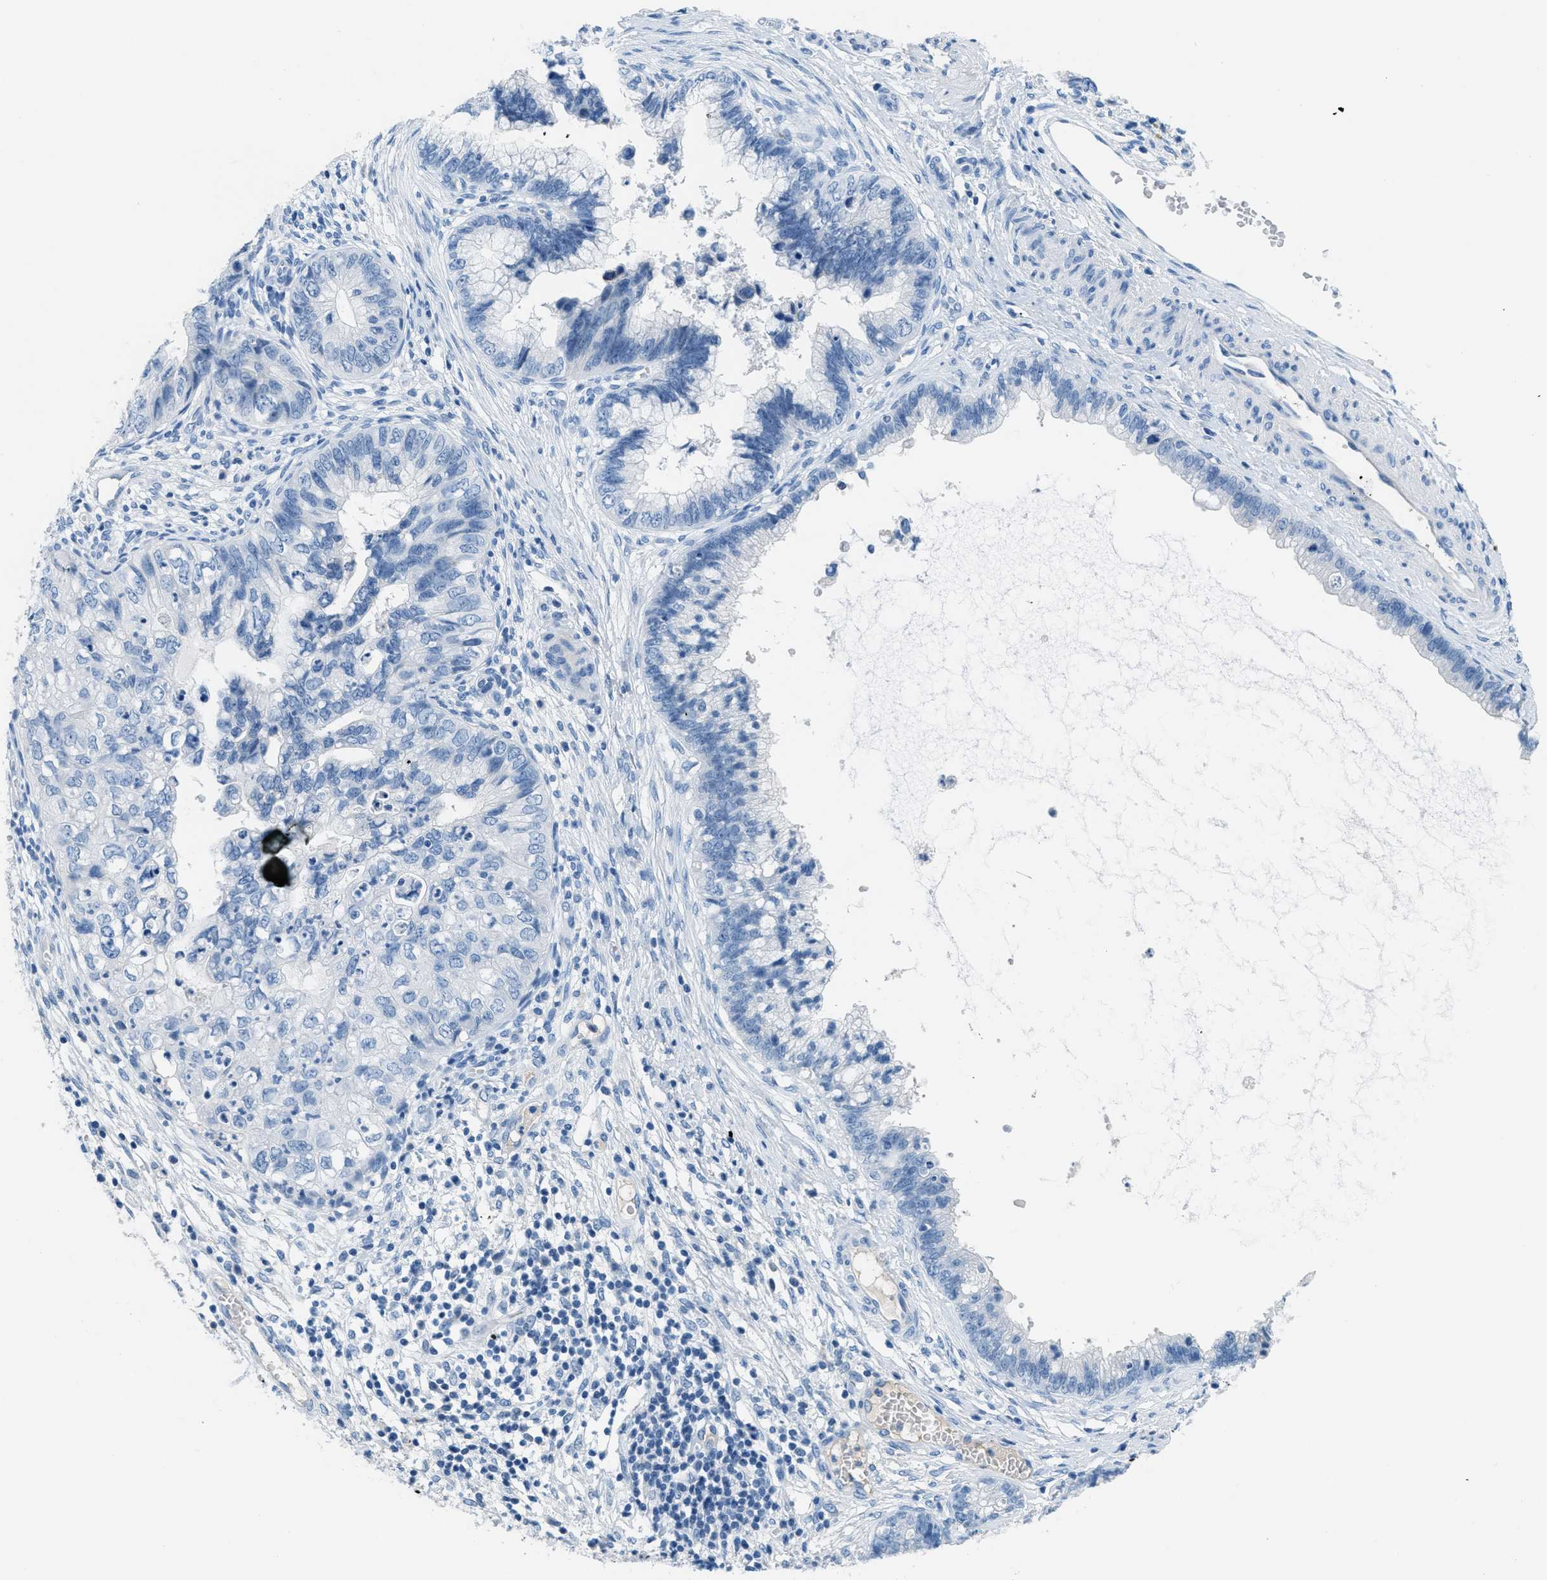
{"staining": {"intensity": "negative", "quantity": "none", "location": "none"}, "tissue": "cervical cancer", "cell_type": "Tumor cells", "image_type": "cancer", "snomed": [{"axis": "morphology", "description": "Adenocarcinoma, NOS"}, {"axis": "topography", "description": "Cervix"}], "caption": "A high-resolution micrograph shows immunohistochemistry (IHC) staining of adenocarcinoma (cervical), which exhibits no significant staining in tumor cells. (Stains: DAB immunohistochemistry (IHC) with hematoxylin counter stain, Microscopy: brightfield microscopy at high magnification).", "gene": "MGARP", "patient": {"sex": "female", "age": 44}}